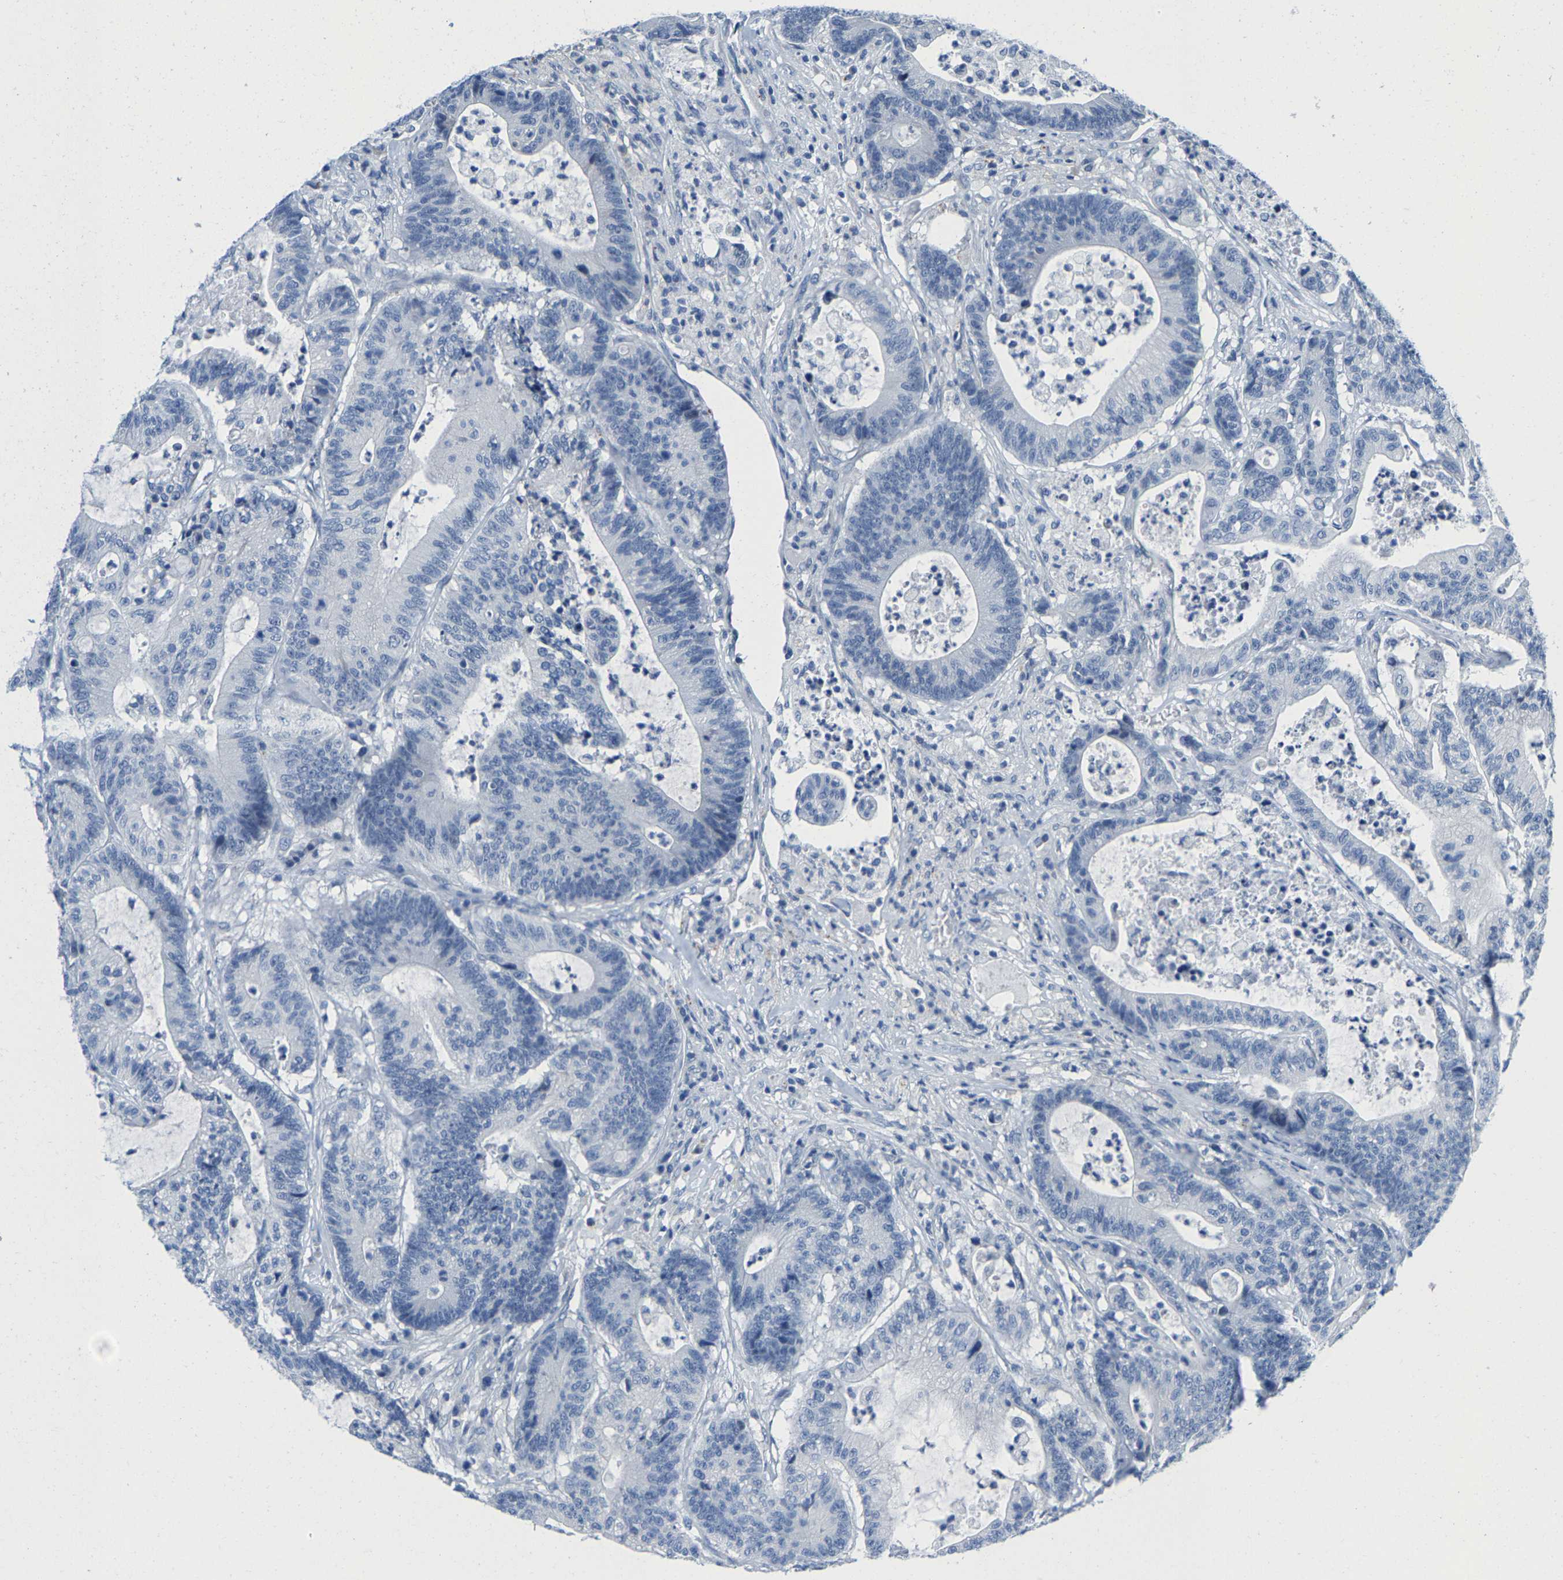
{"staining": {"intensity": "negative", "quantity": "none", "location": "none"}, "tissue": "colorectal cancer", "cell_type": "Tumor cells", "image_type": "cancer", "snomed": [{"axis": "morphology", "description": "Adenocarcinoma, NOS"}, {"axis": "topography", "description": "Colon"}], "caption": "Immunohistochemistry (IHC) photomicrograph of human colorectal cancer (adenocarcinoma) stained for a protein (brown), which shows no positivity in tumor cells.", "gene": "KLHL1", "patient": {"sex": "female", "age": 84}}